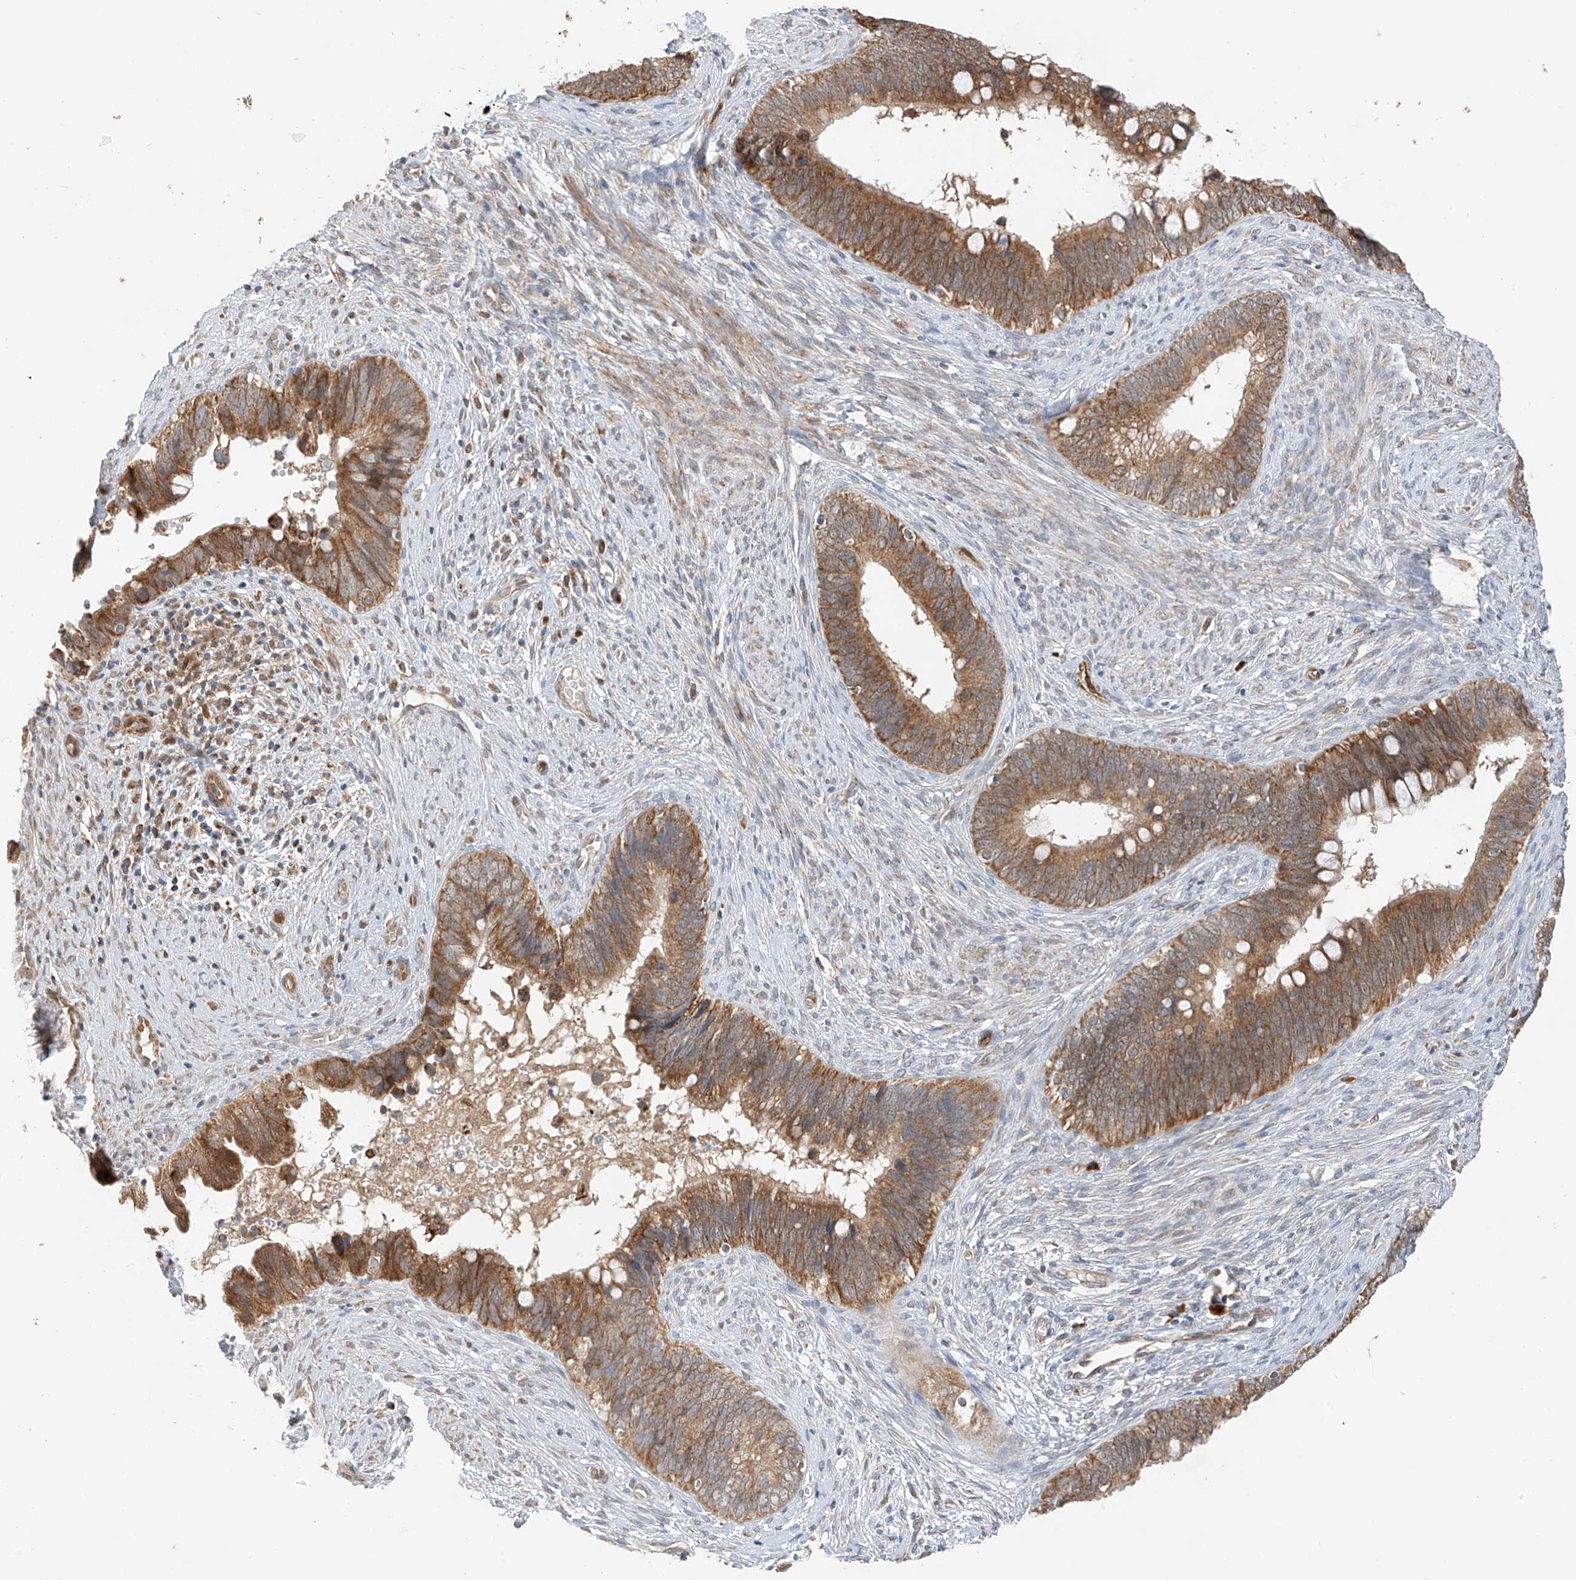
{"staining": {"intensity": "moderate", "quantity": ">75%", "location": "cytoplasmic/membranous"}, "tissue": "cervical cancer", "cell_type": "Tumor cells", "image_type": "cancer", "snomed": [{"axis": "morphology", "description": "Adenocarcinoma, NOS"}, {"axis": "topography", "description": "Cervix"}], "caption": "DAB (3,3'-diaminobenzidine) immunohistochemical staining of human cervical adenocarcinoma reveals moderate cytoplasmic/membranous protein positivity in approximately >75% of tumor cells.", "gene": "PPA2", "patient": {"sex": "female", "age": 42}}